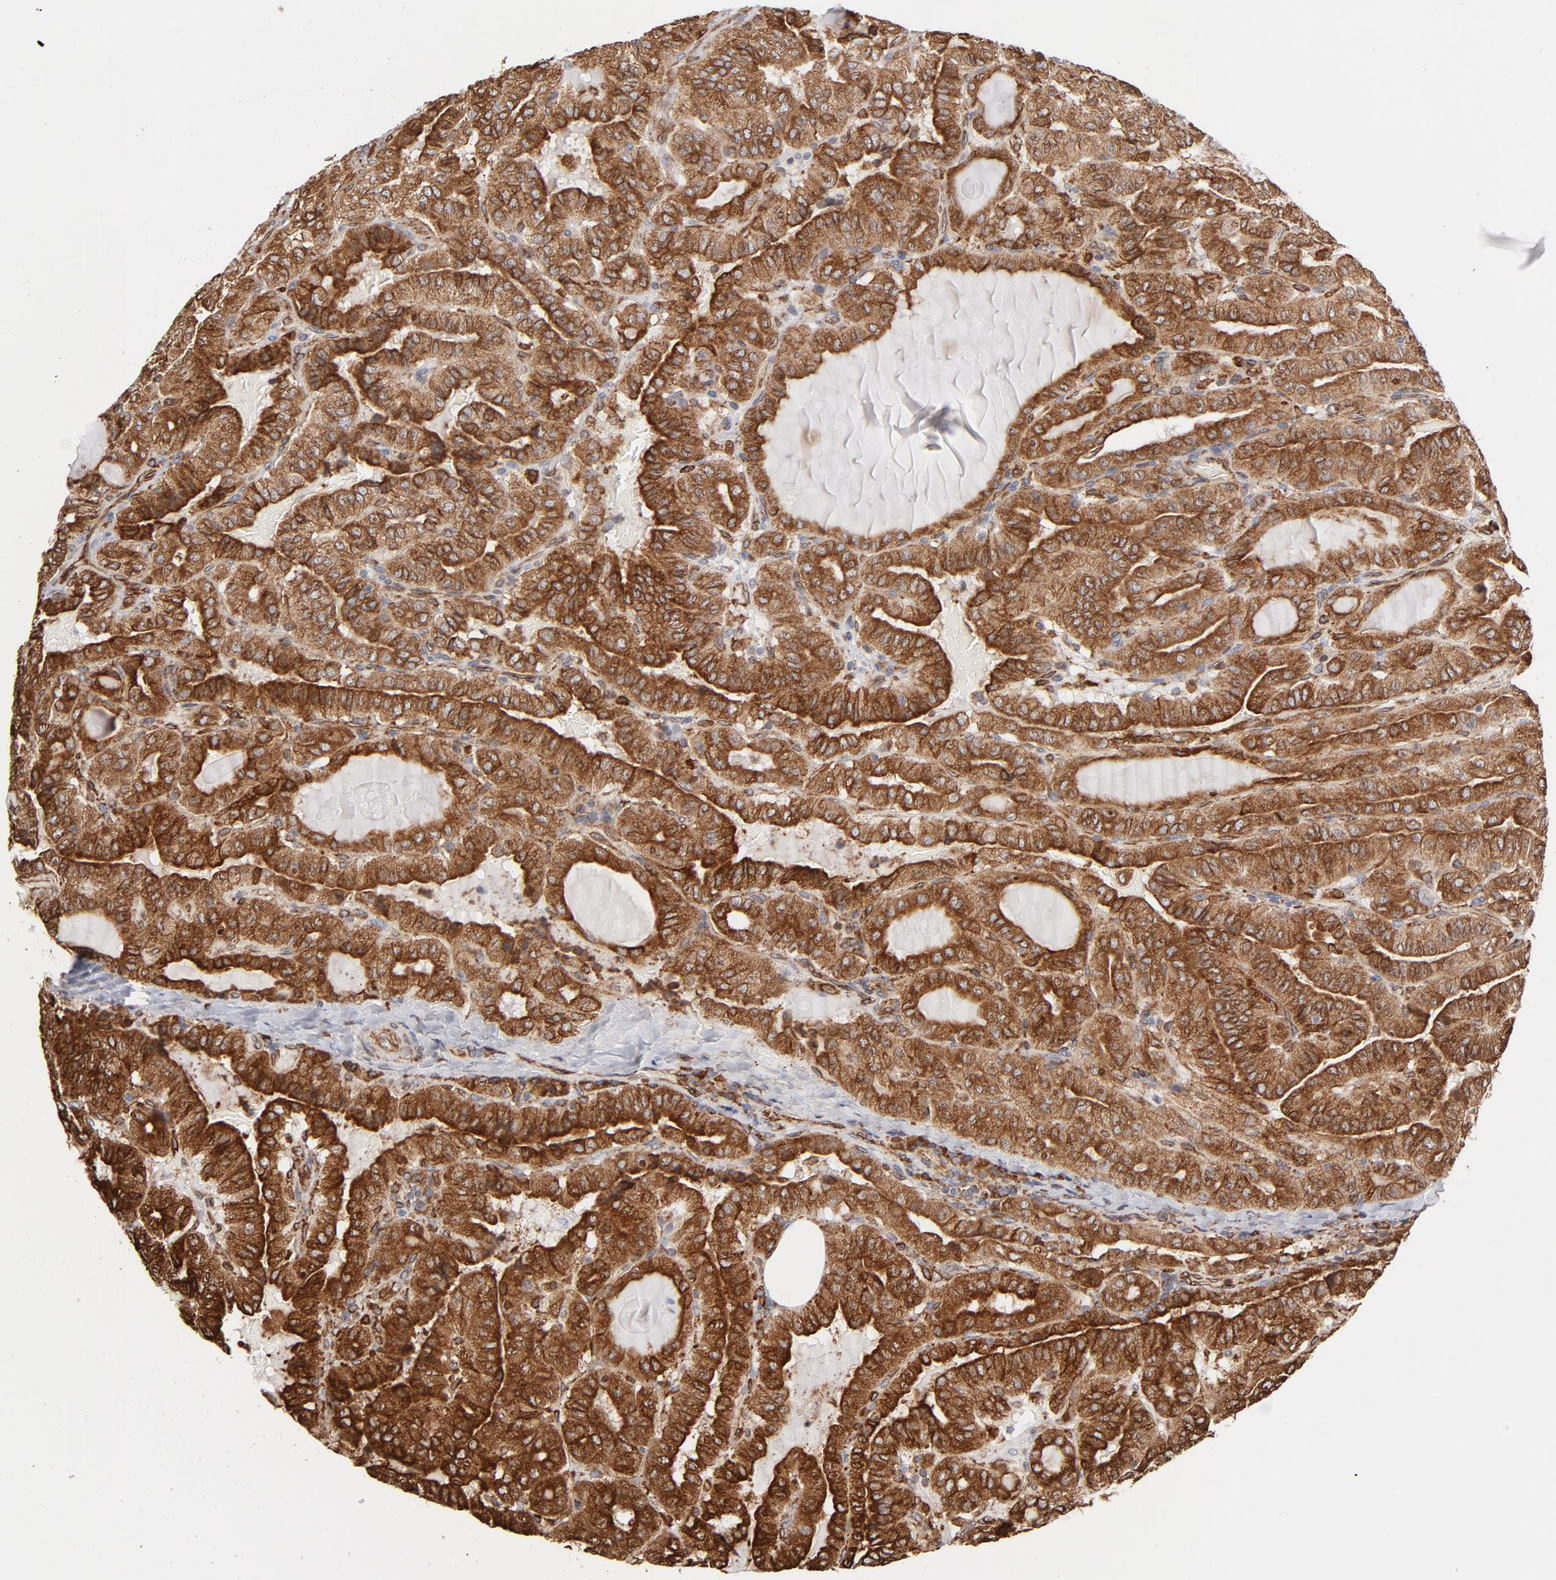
{"staining": {"intensity": "strong", "quantity": ">75%", "location": "cytoplasmic/membranous"}, "tissue": "thyroid cancer", "cell_type": "Tumor cells", "image_type": "cancer", "snomed": [{"axis": "morphology", "description": "Papillary adenocarcinoma, NOS"}, {"axis": "topography", "description": "Thyroid gland"}], "caption": "Immunohistochemical staining of human thyroid cancer reveals strong cytoplasmic/membranous protein positivity in approximately >75% of tumor cells.", "gene": "CANX", "patient": {"sex": "male", "age": 77}}